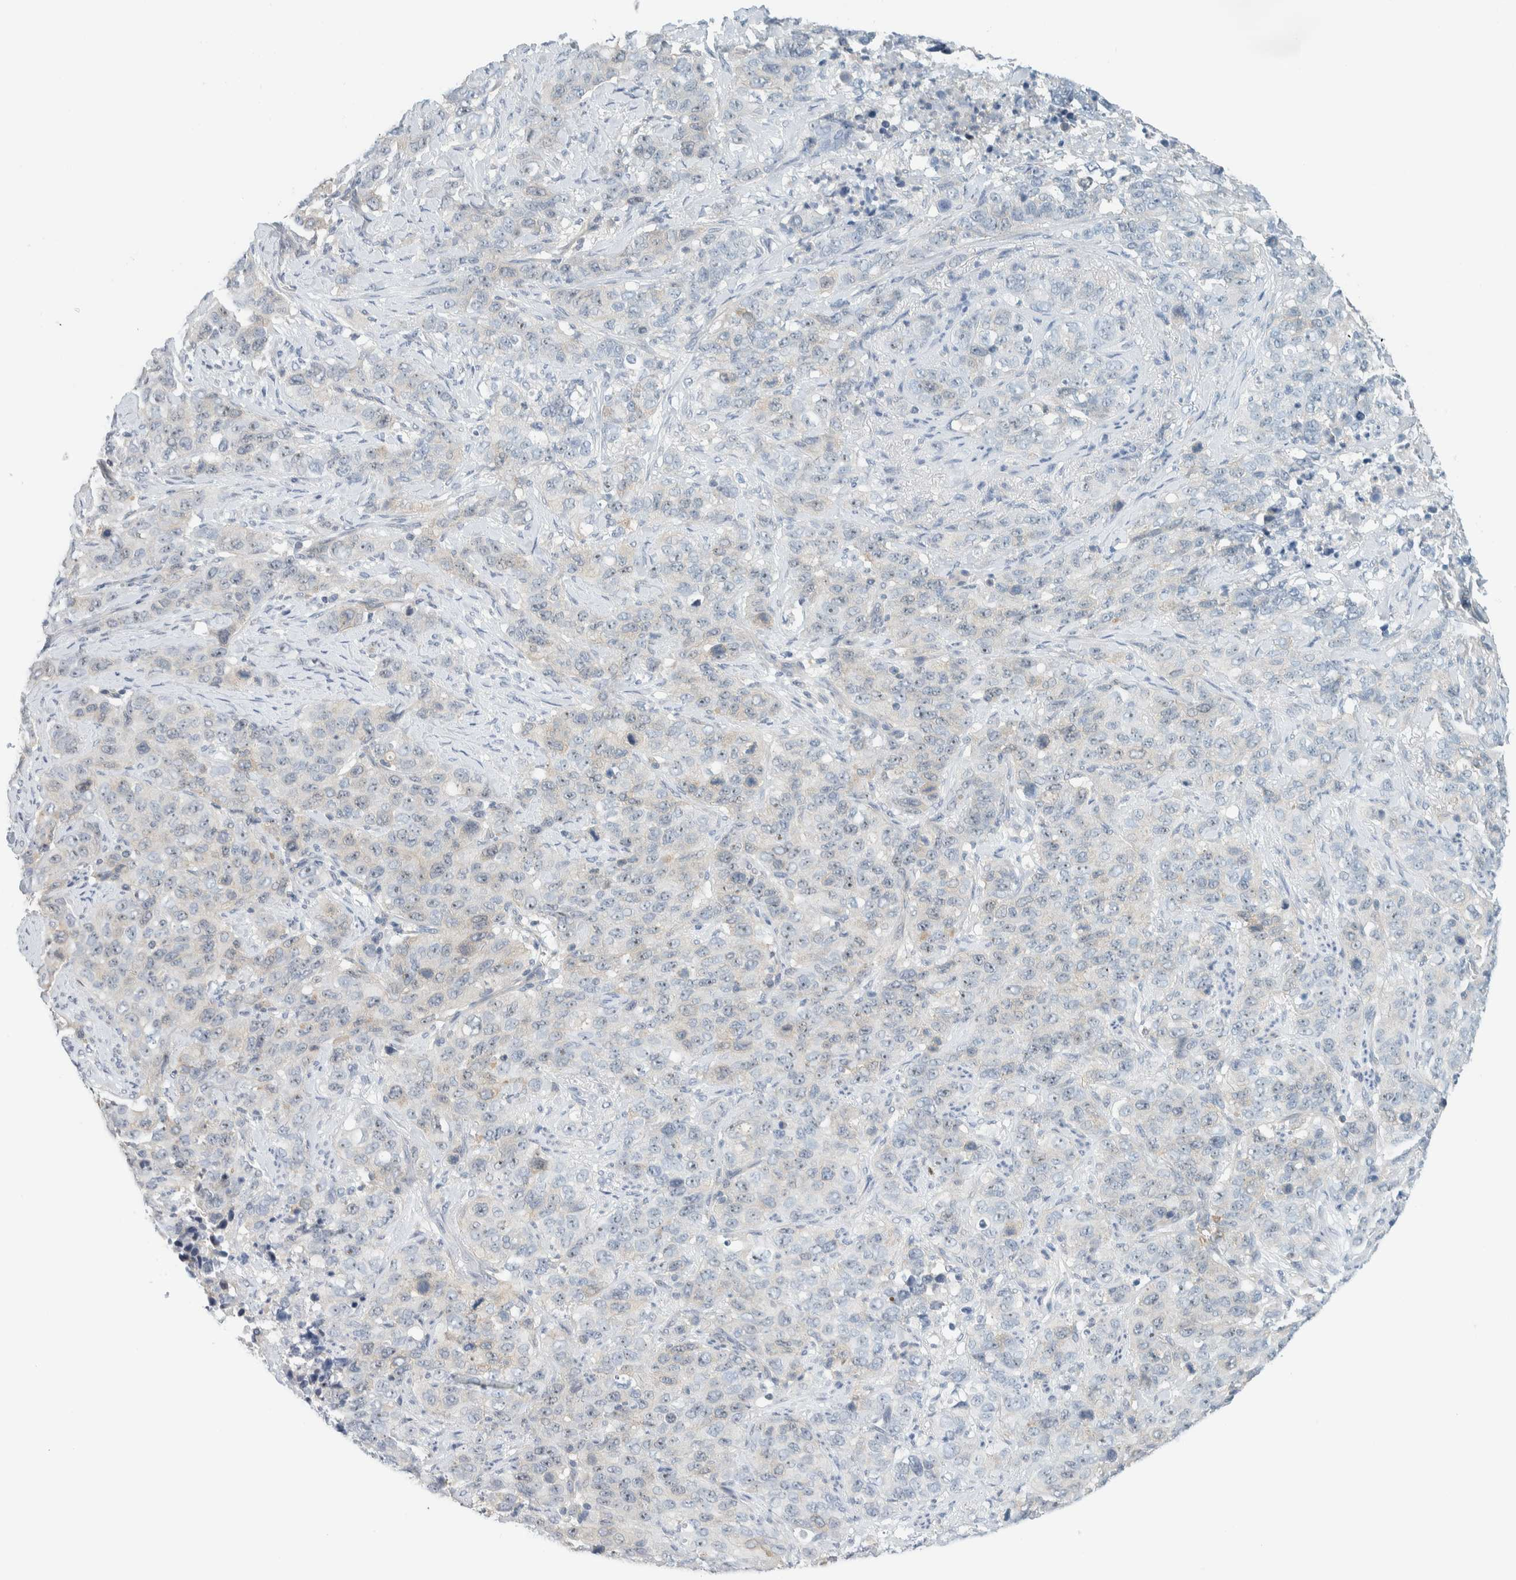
{"staining": {"intensity": "weak", "quantity": "25%-75%", "location": "nuclear"}, "tissue": "stomach cancer", "cell_type": "Tumor cells", "image_type": "cancer", "snomed": [{"axis": "morphology", "description": "Adenocarcinoma, NOS"}, {"axis": "topography", "description": "Stomach"}], "caption": "The photomicrograph reveals a brown stain indicating the presence of a protein in the nuclear of tumor cells in stomach cancer (adenocarcinoma).", "gene": "NDE1", "patient": {"sex": "male", "age": 48}}